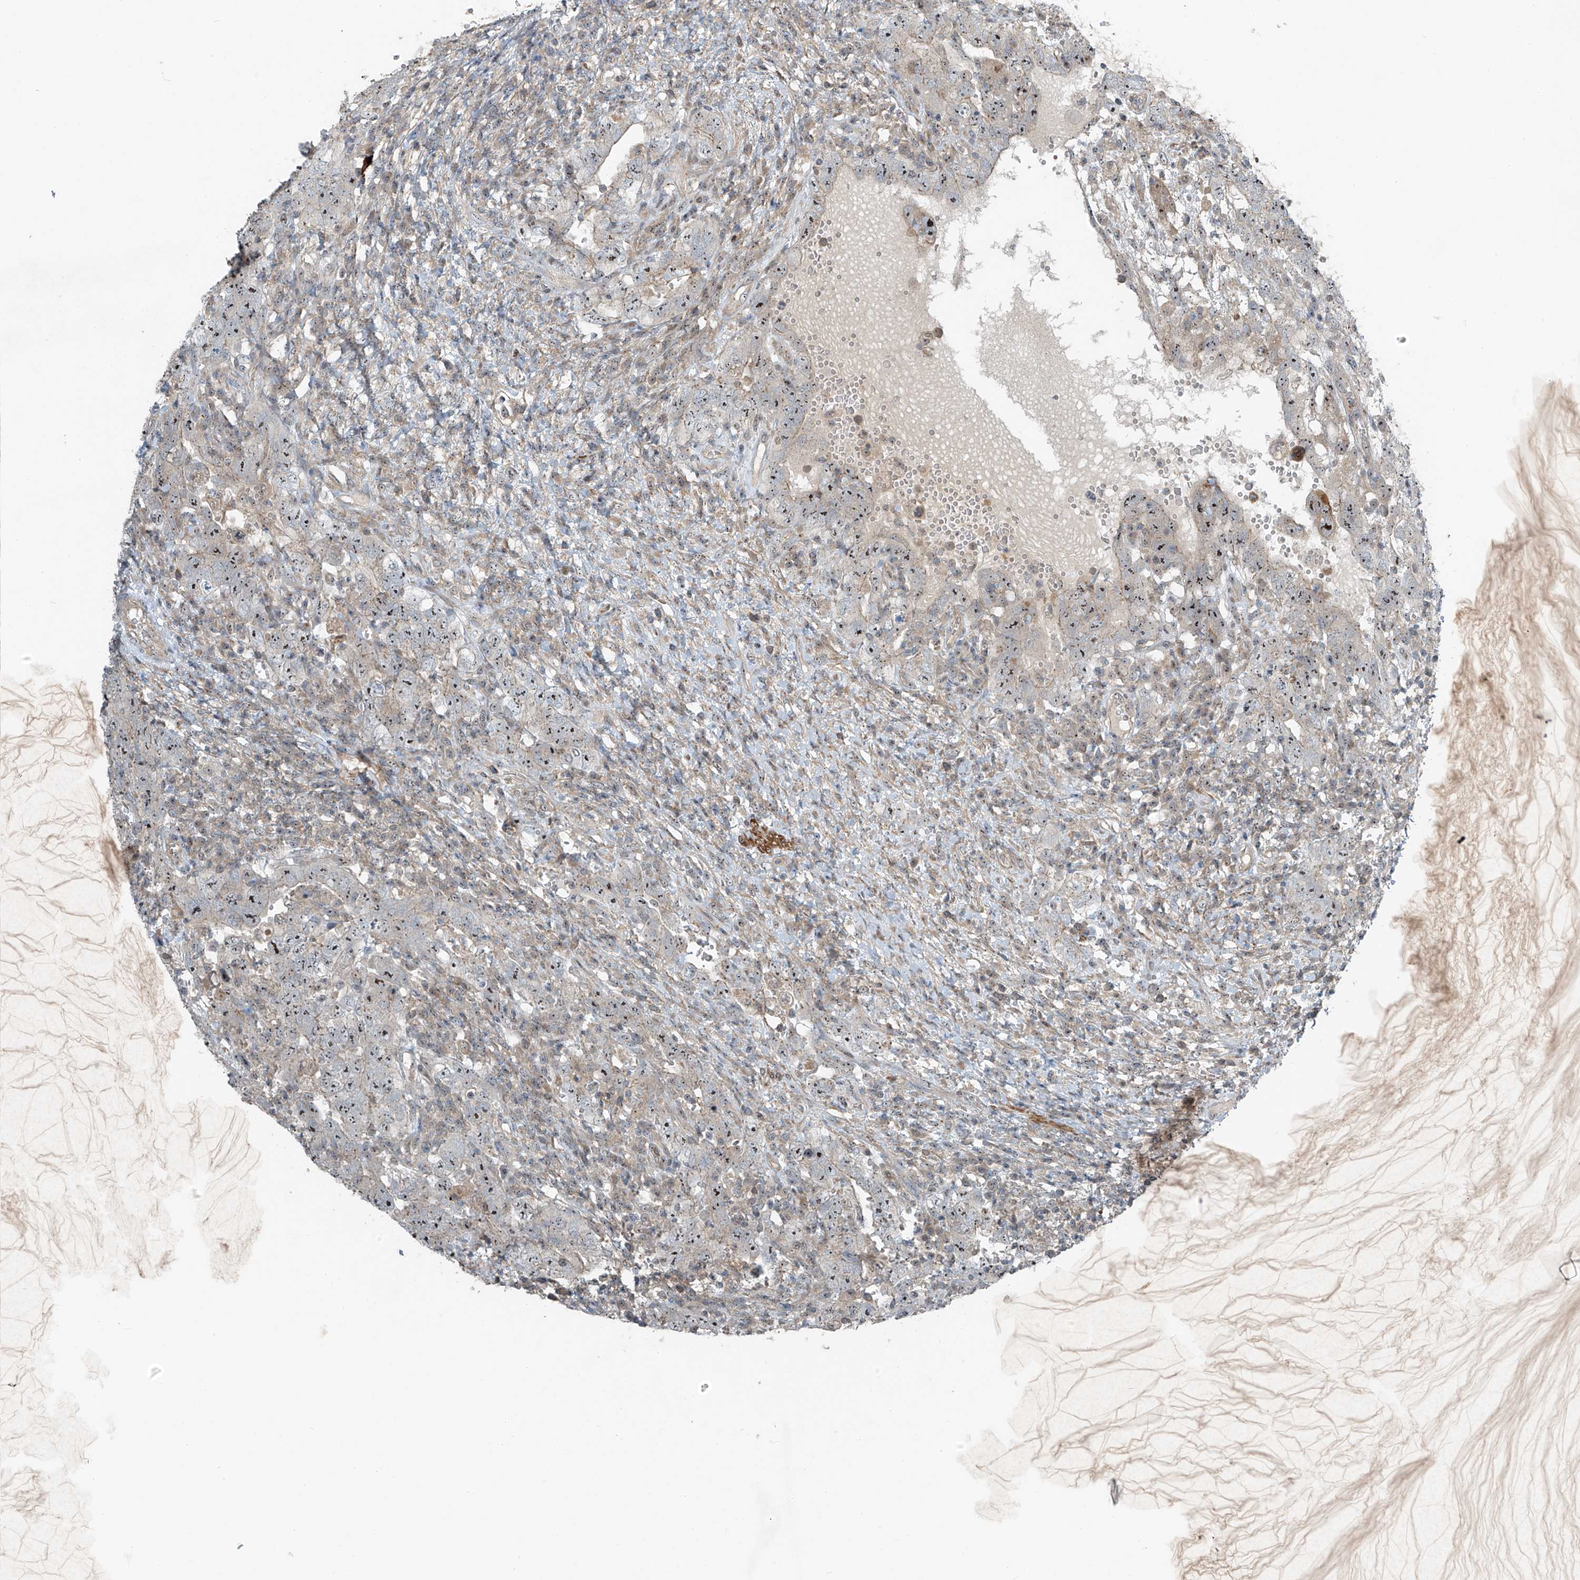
{"staining": {"intensity": "moderate", "quantity": ">75%", "location": "nuclear"}, "tissue": "testis cancer", "cell_type": "Tumor cells", "image_type": "cancer", "snomed": [{"axis": "morphology", "description": "Carcinoma, Embryonal, NOS"}, {"axis": "topography", "description": "Testis"}], "caption": "This micrograph demonstrates immunohistochemistry (IHC) staining of human embryonal carcinoma (testis), with medium moderate nuclear staining in approximately >75% of tumor cells.", "gene": "PPCS", "patient": {"sex": "male", "age": 26}}